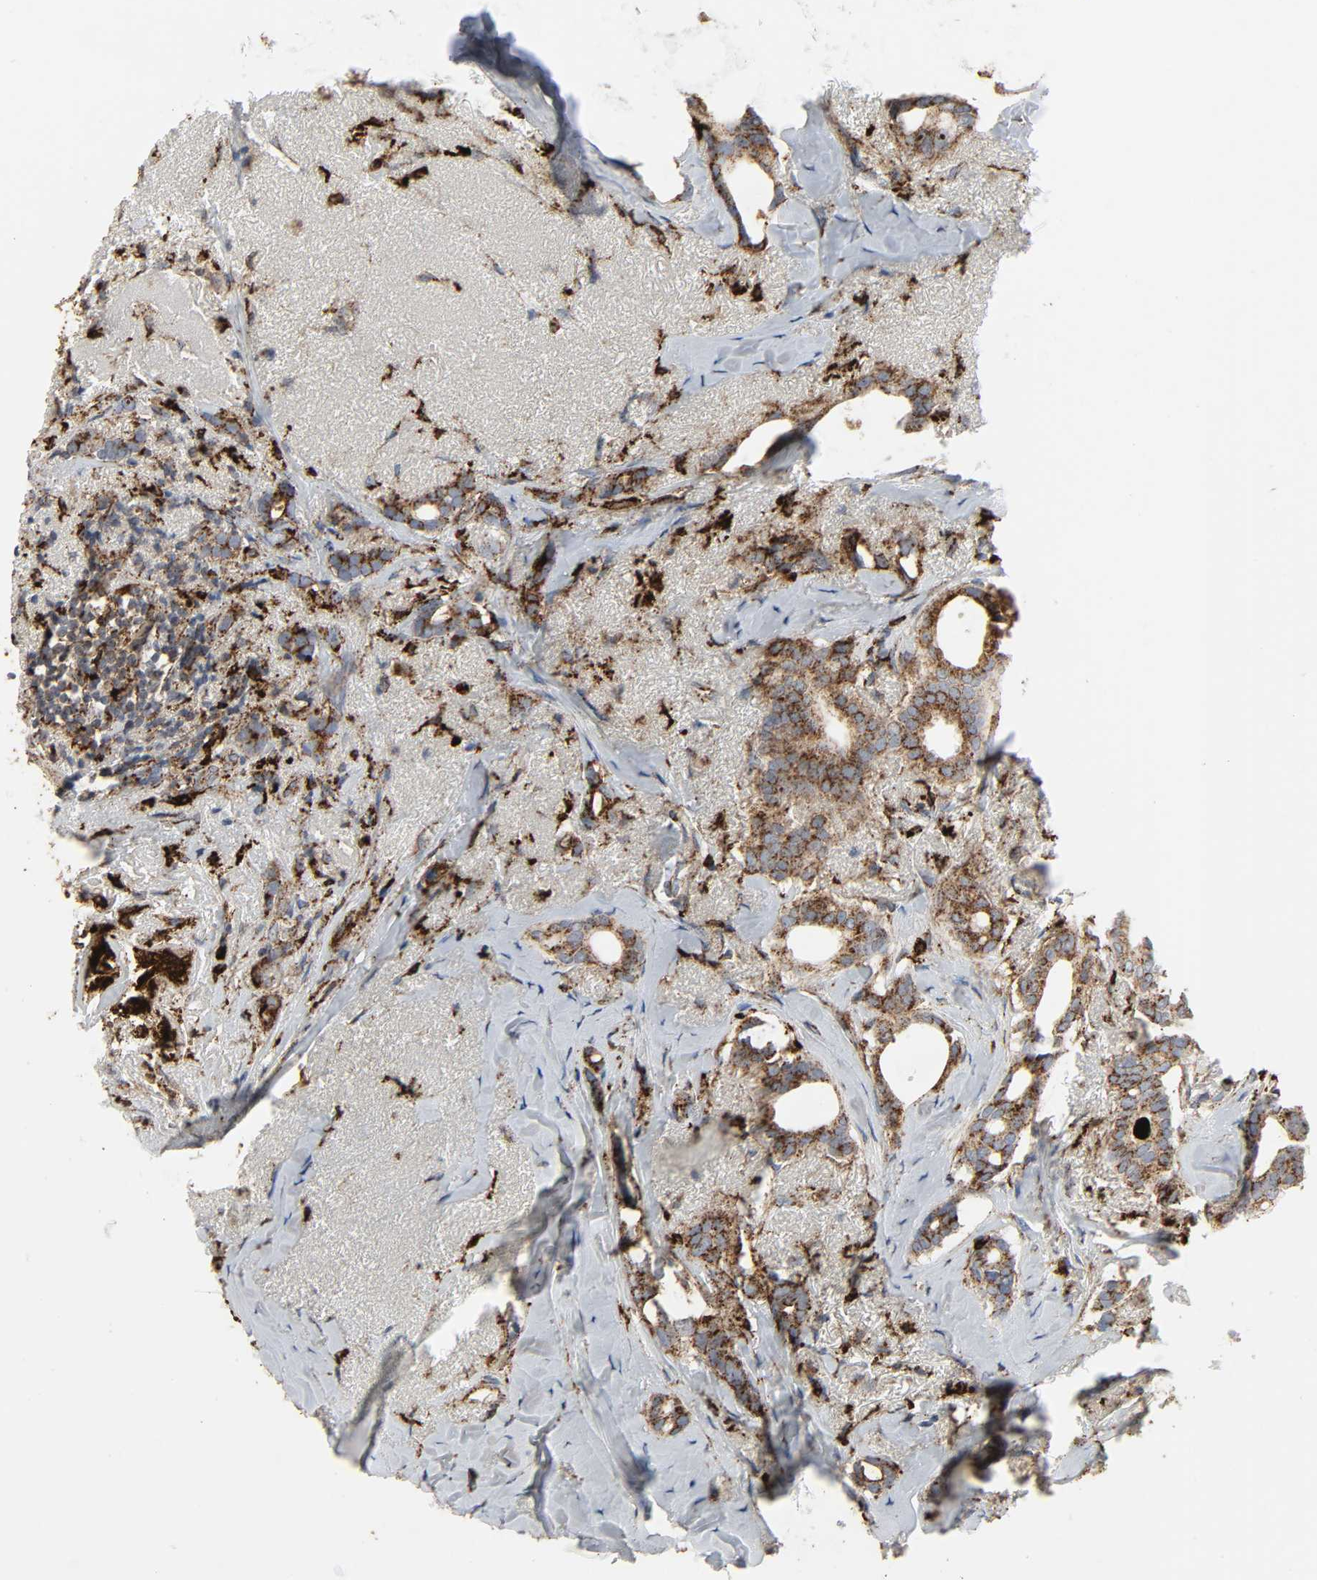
{"staining": {"intensity": "strong", "quantity": ">75%", "location": "cytoplasmic/membranous"}, "tissue": "breast cancer", "cell_type": "Tumor cells", "image_type": "cancer", "snomed": [{"axis": "morphology", "description": "Duct carcinoma"}, {"axis": "topography", "description": "Breast"}], "caption": "Breast invasive ductal carcinoma stained with a protein marker displays strong staining in tumor cells.", "gene": "PSAP", "patient": {"sex": "female", "age": 54}}